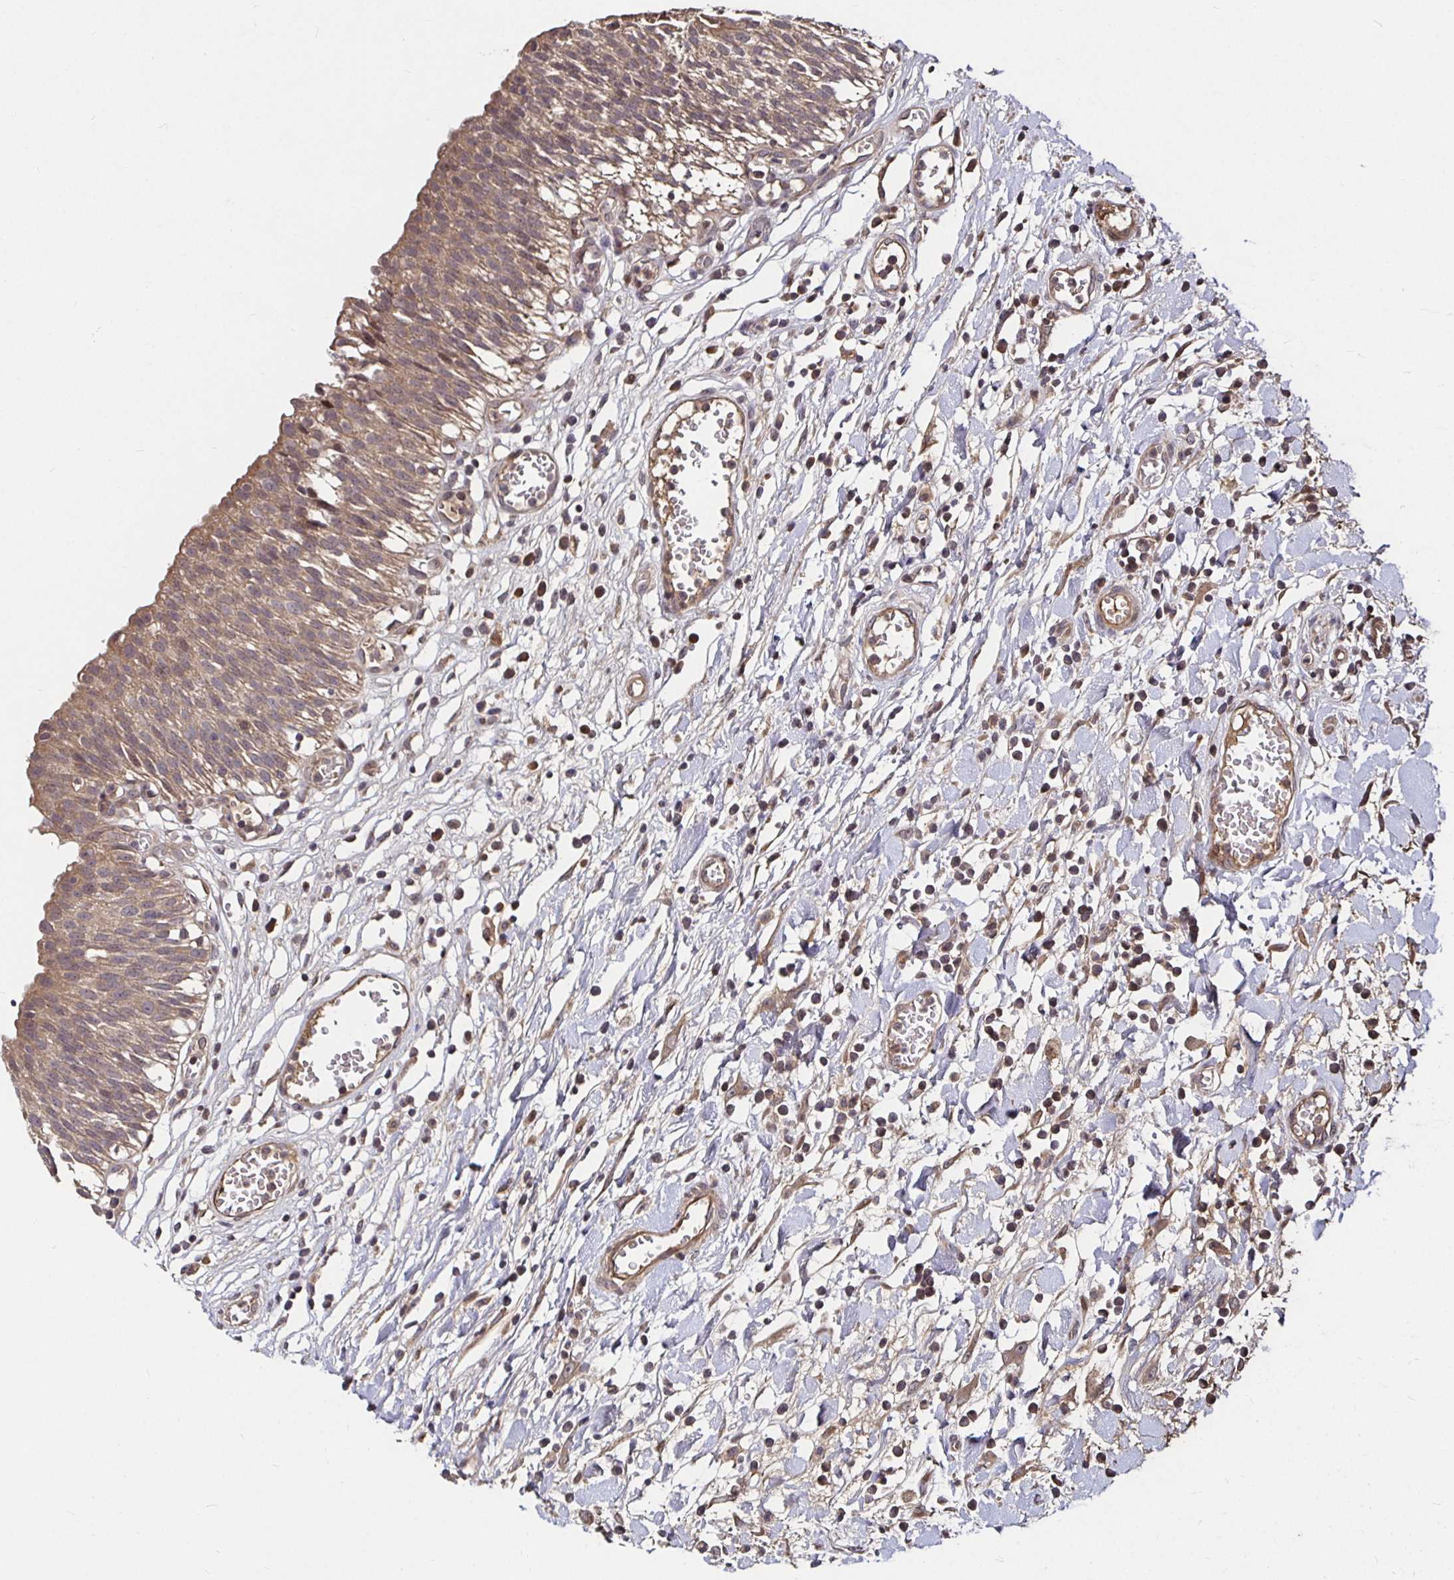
{"staining": {"intensity": "moderate", "quantity": ">75%", "location": "cytoplasmic/membranous"}, "tissue": "urinary bladder", "cell_type": "Urothelial cells", "image_type": "normal", "snomed": [{"axis": "morphology", "description": "Normal tissue, NOS"}, {"axis": "topography", "description": "Urinary bladder"}], "caption": "Urothelial cells reveal medium levels of moderate cytoplasmic/membranous expression in approximately >75% of cells in normal human urinary bladder.", "gene": "SMYD3", "patient": {"sex": "male", "age": 64}}